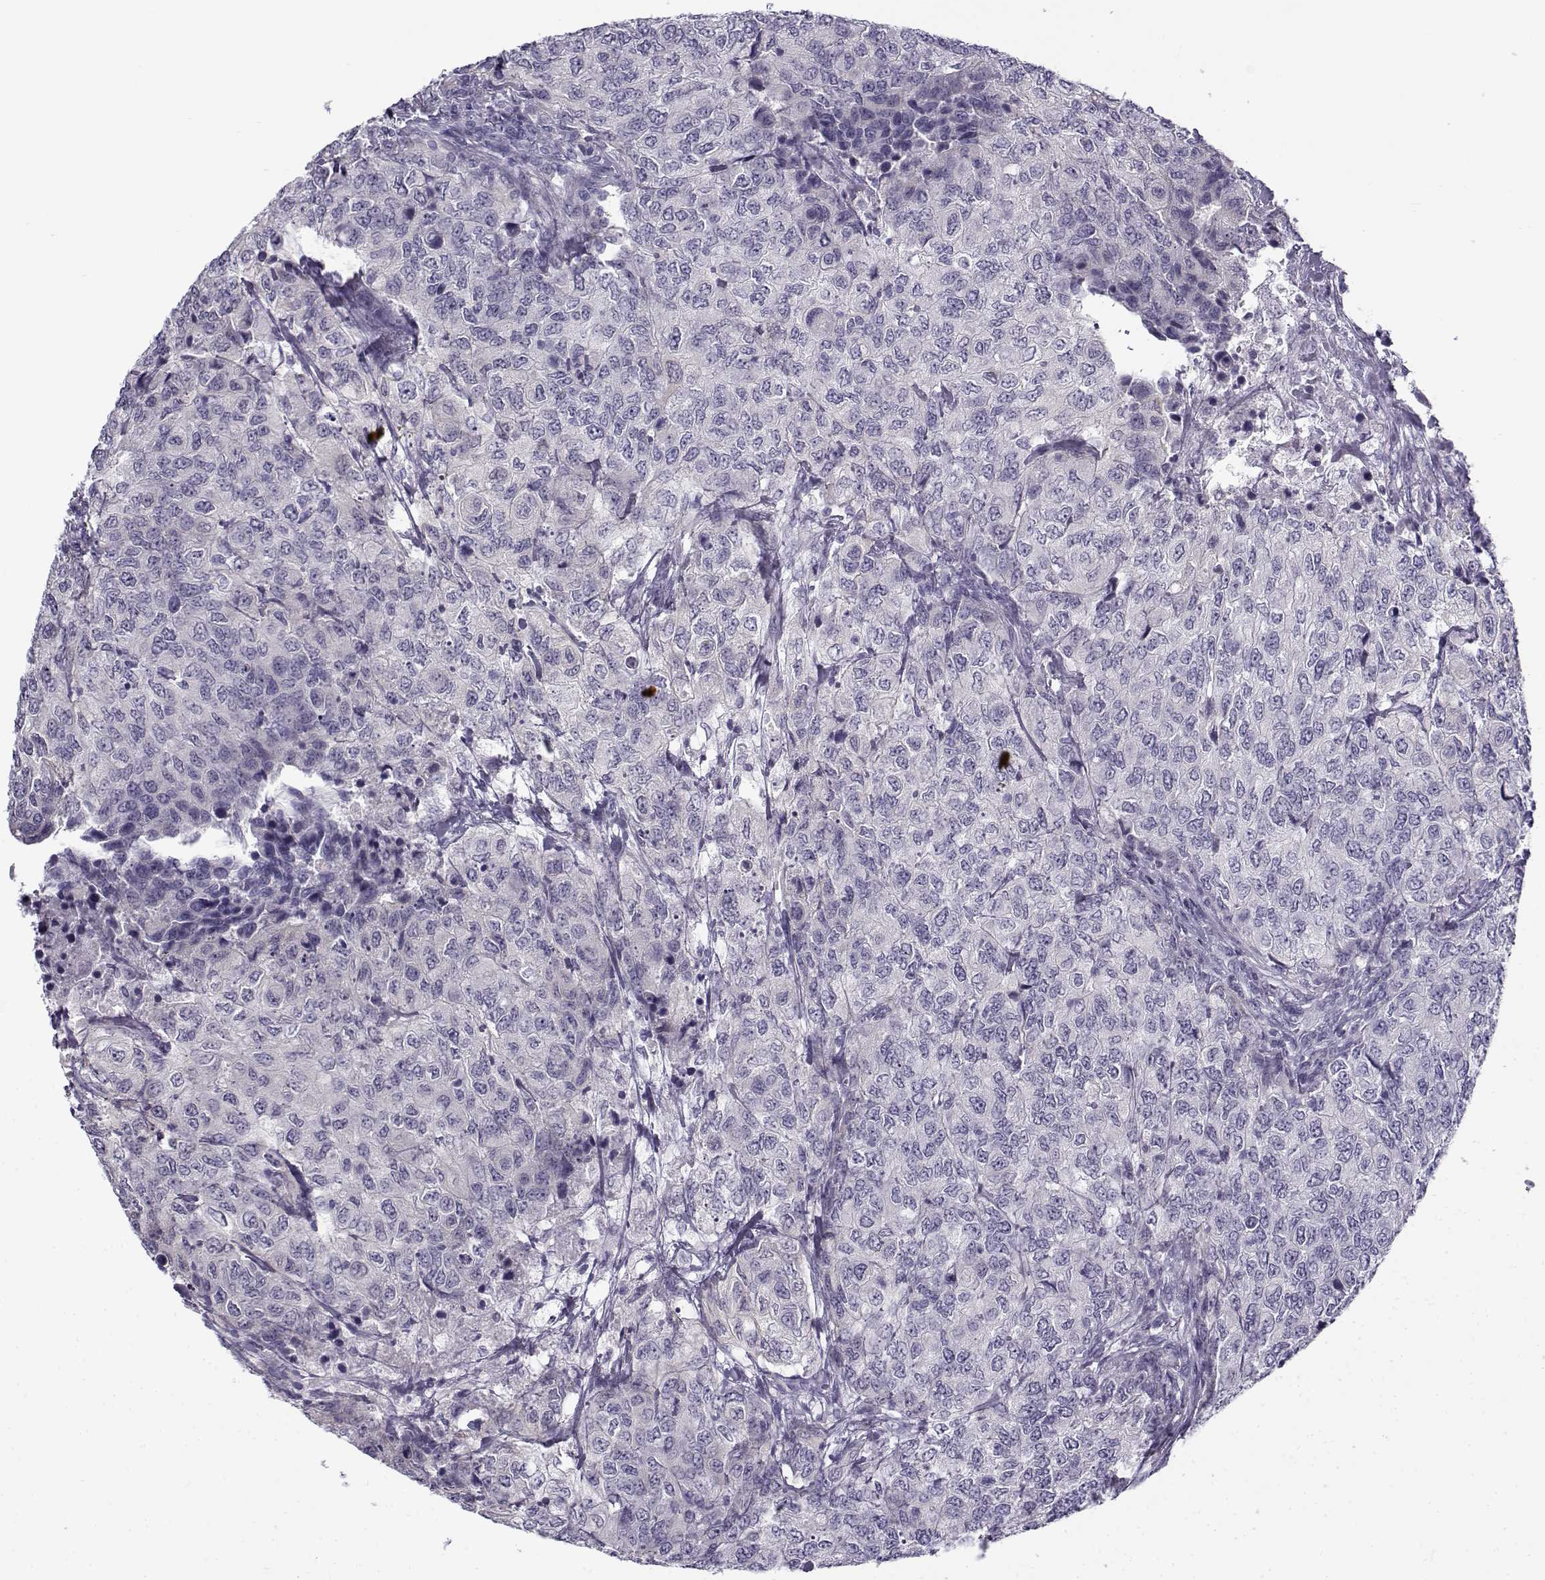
{"staining": {"intensity": "negative", "quantity": "none", "location": "none"}, "tissue": "urothelial cancer", "cell_type": "Tumor cells", "image_type": "cancer", "snomed": [{"axis": "morphology", "description": "Urothelial carcinoma, High grade"}, {"axis": "topography", "description": "Urinary bladder"}], "caption": "Urothelial cancer stained for a protein using immunohistochemistry displays no expression tumor cells.", "gene": "GTSF1L", "patient": {"sex": "female", "age": 78}}